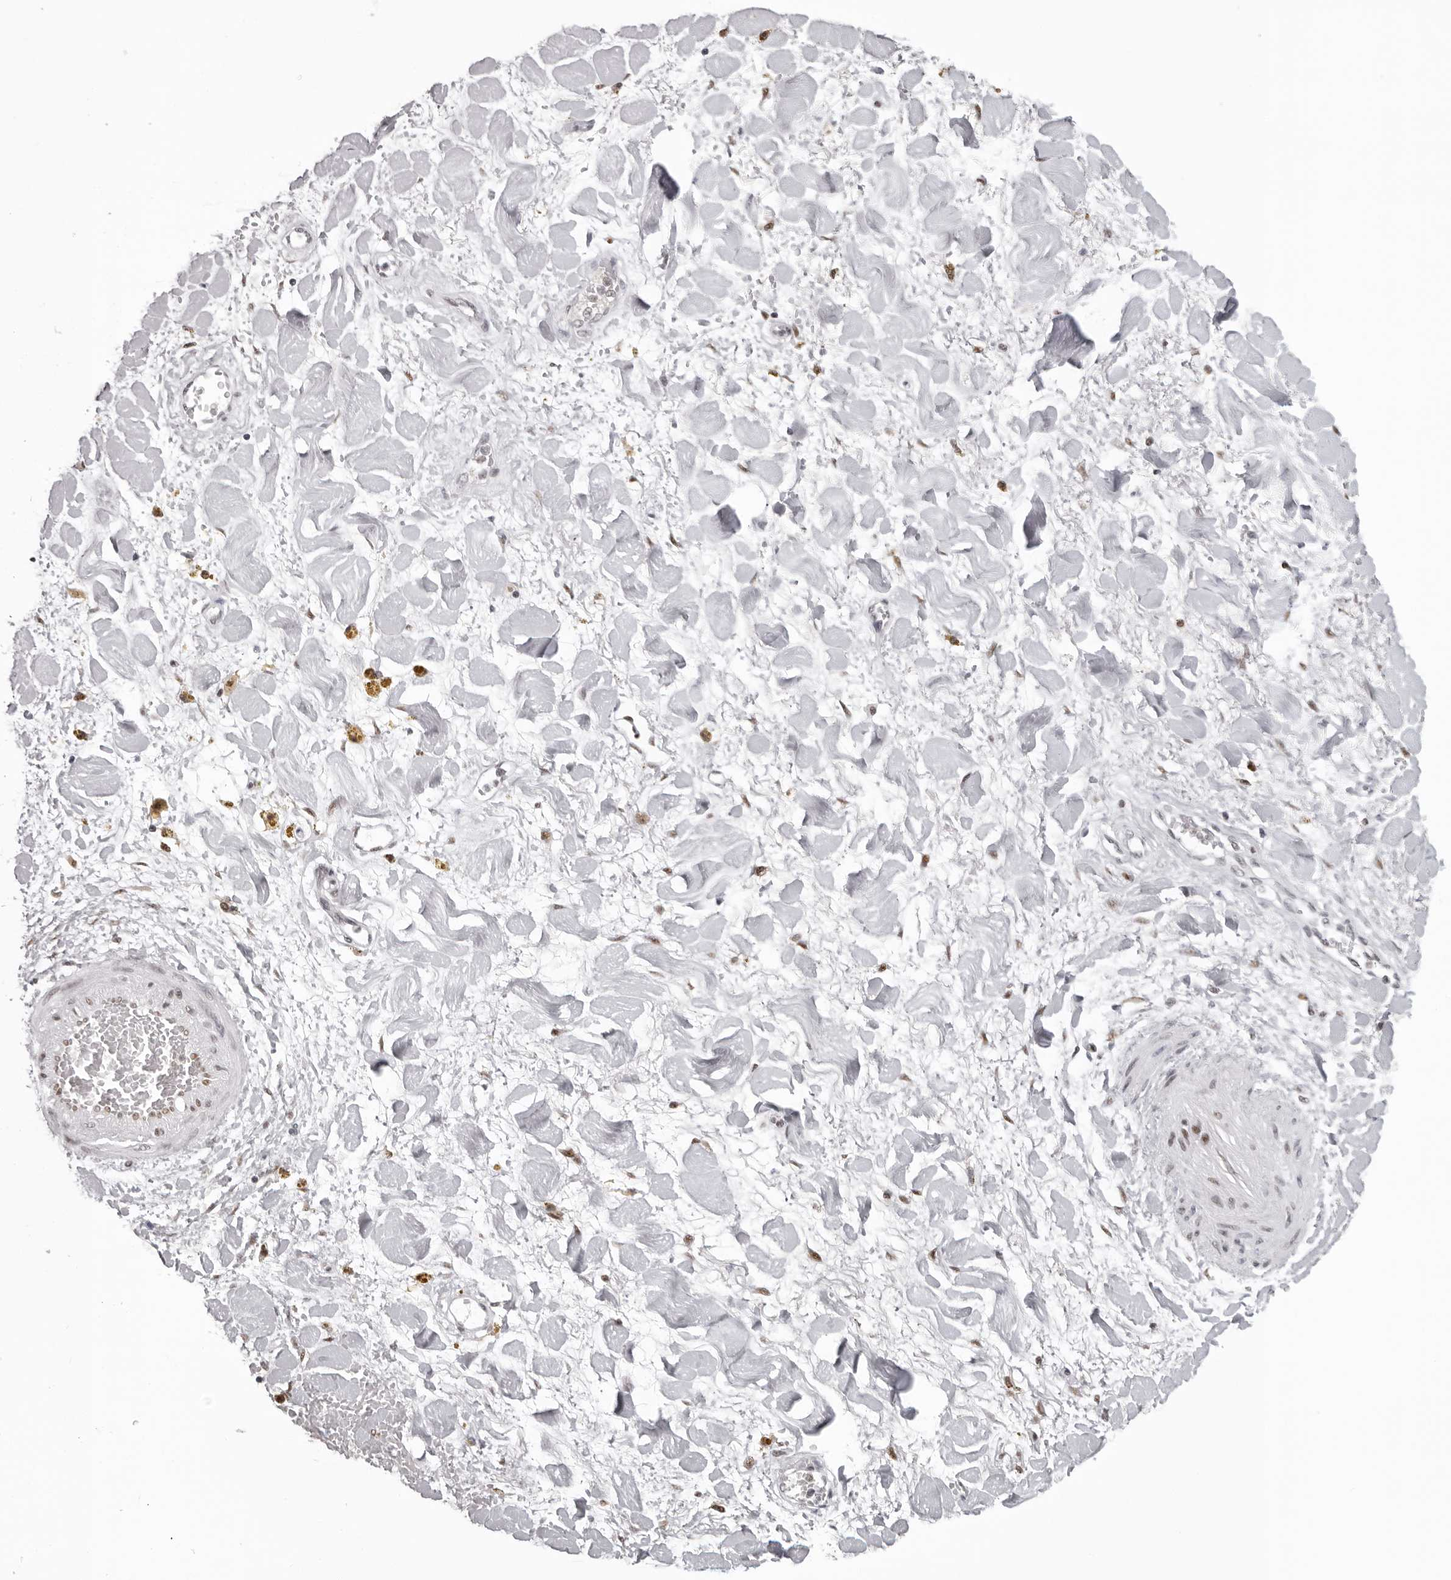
{"staining": {"intensity": "weak", "quantity": "<25%", "location": "nuclear"}, "tissue": "adipose tissue", "cell_type": "Adipocytes", "image_type": "normal", "snomed": [{"axis": "morphology", "description": "Normal tissue, NOS"}, {"axis": "topography", "description": "Kidney"}, {"axis": "topography", "description": "Peripheral nerve tissue"}], "caption": "A high-resolution image shows IHC staining of normal adipose tissue, which shows no significant expression in adipocytes. The staining was performed using DAB to visualize the protein expression in brown, while the nuclei were stained in blue with hematoxylin (Magnification: 20x).", "gene": "HEXIM2", "patient": {"sex": "male", "age": 7}}